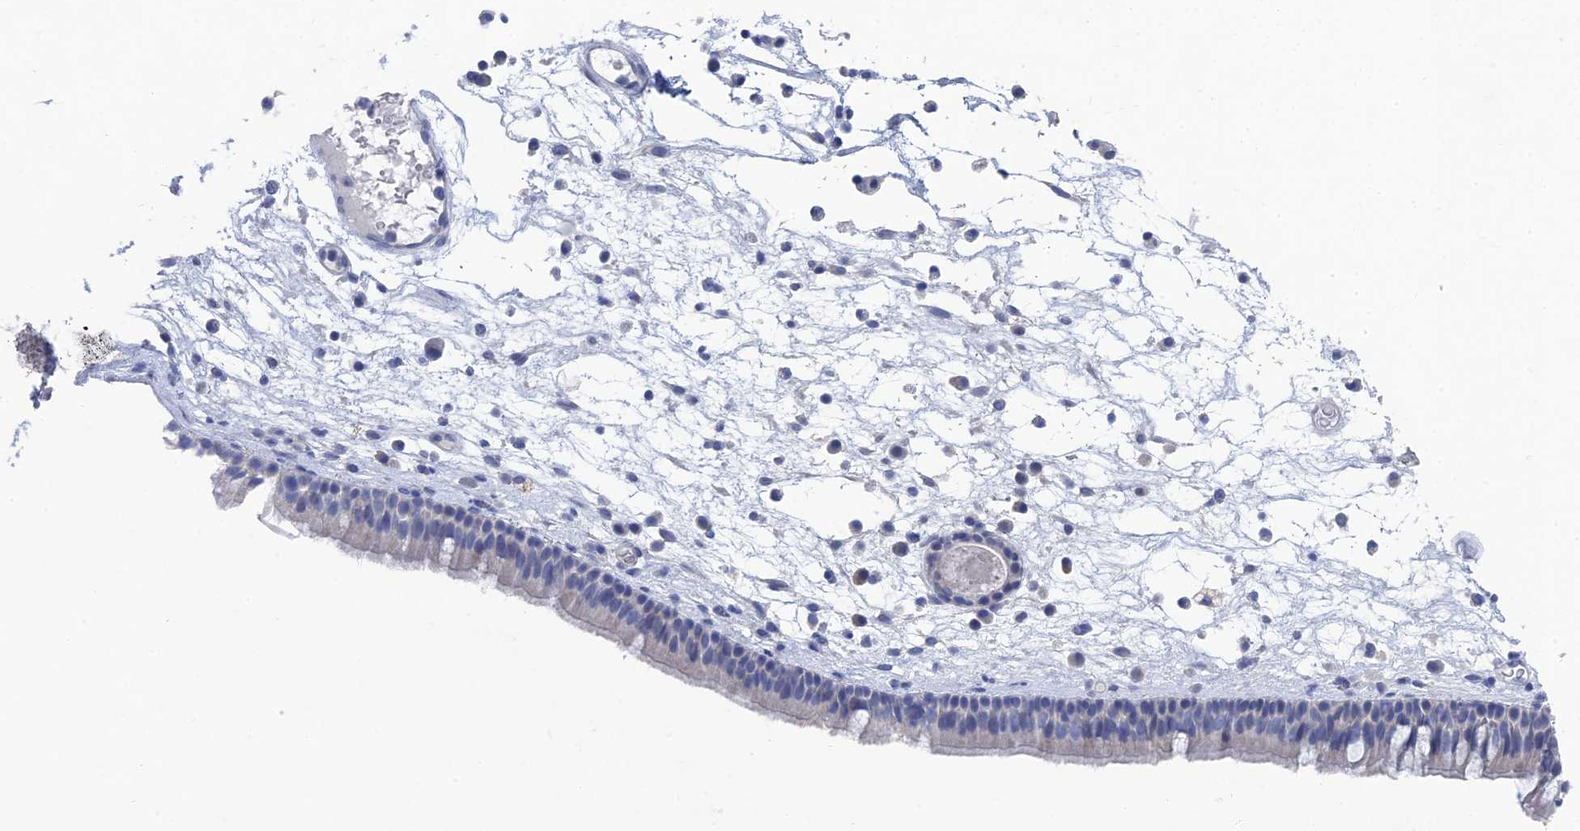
{"staining": {"intensity": "negative", "quantity": "none", "location": "none"}, "tissue": "nasopharynx", "cell_type": "Respiratory epithelial cells", "image_type": "normal", "snomed": [{"axis": "morphology", "description": "Normal tissue, NOS"}, {"axis": "morphology", "description": "Inflammation, NOS"}, {"axis": "morphology", "description": "Malignant melanoma, Metastatic site"}, {"axis": "topography", "description": "Nasopharynx"}], "caption": "Immunohistochemistry (IHC) micrograph of normal nasopharynx stained for a protein (brown), which displays no positivity in respiratory epithelial cells.", "gene": "GFAP", "patient": {"sex": "male", "age": 70}}